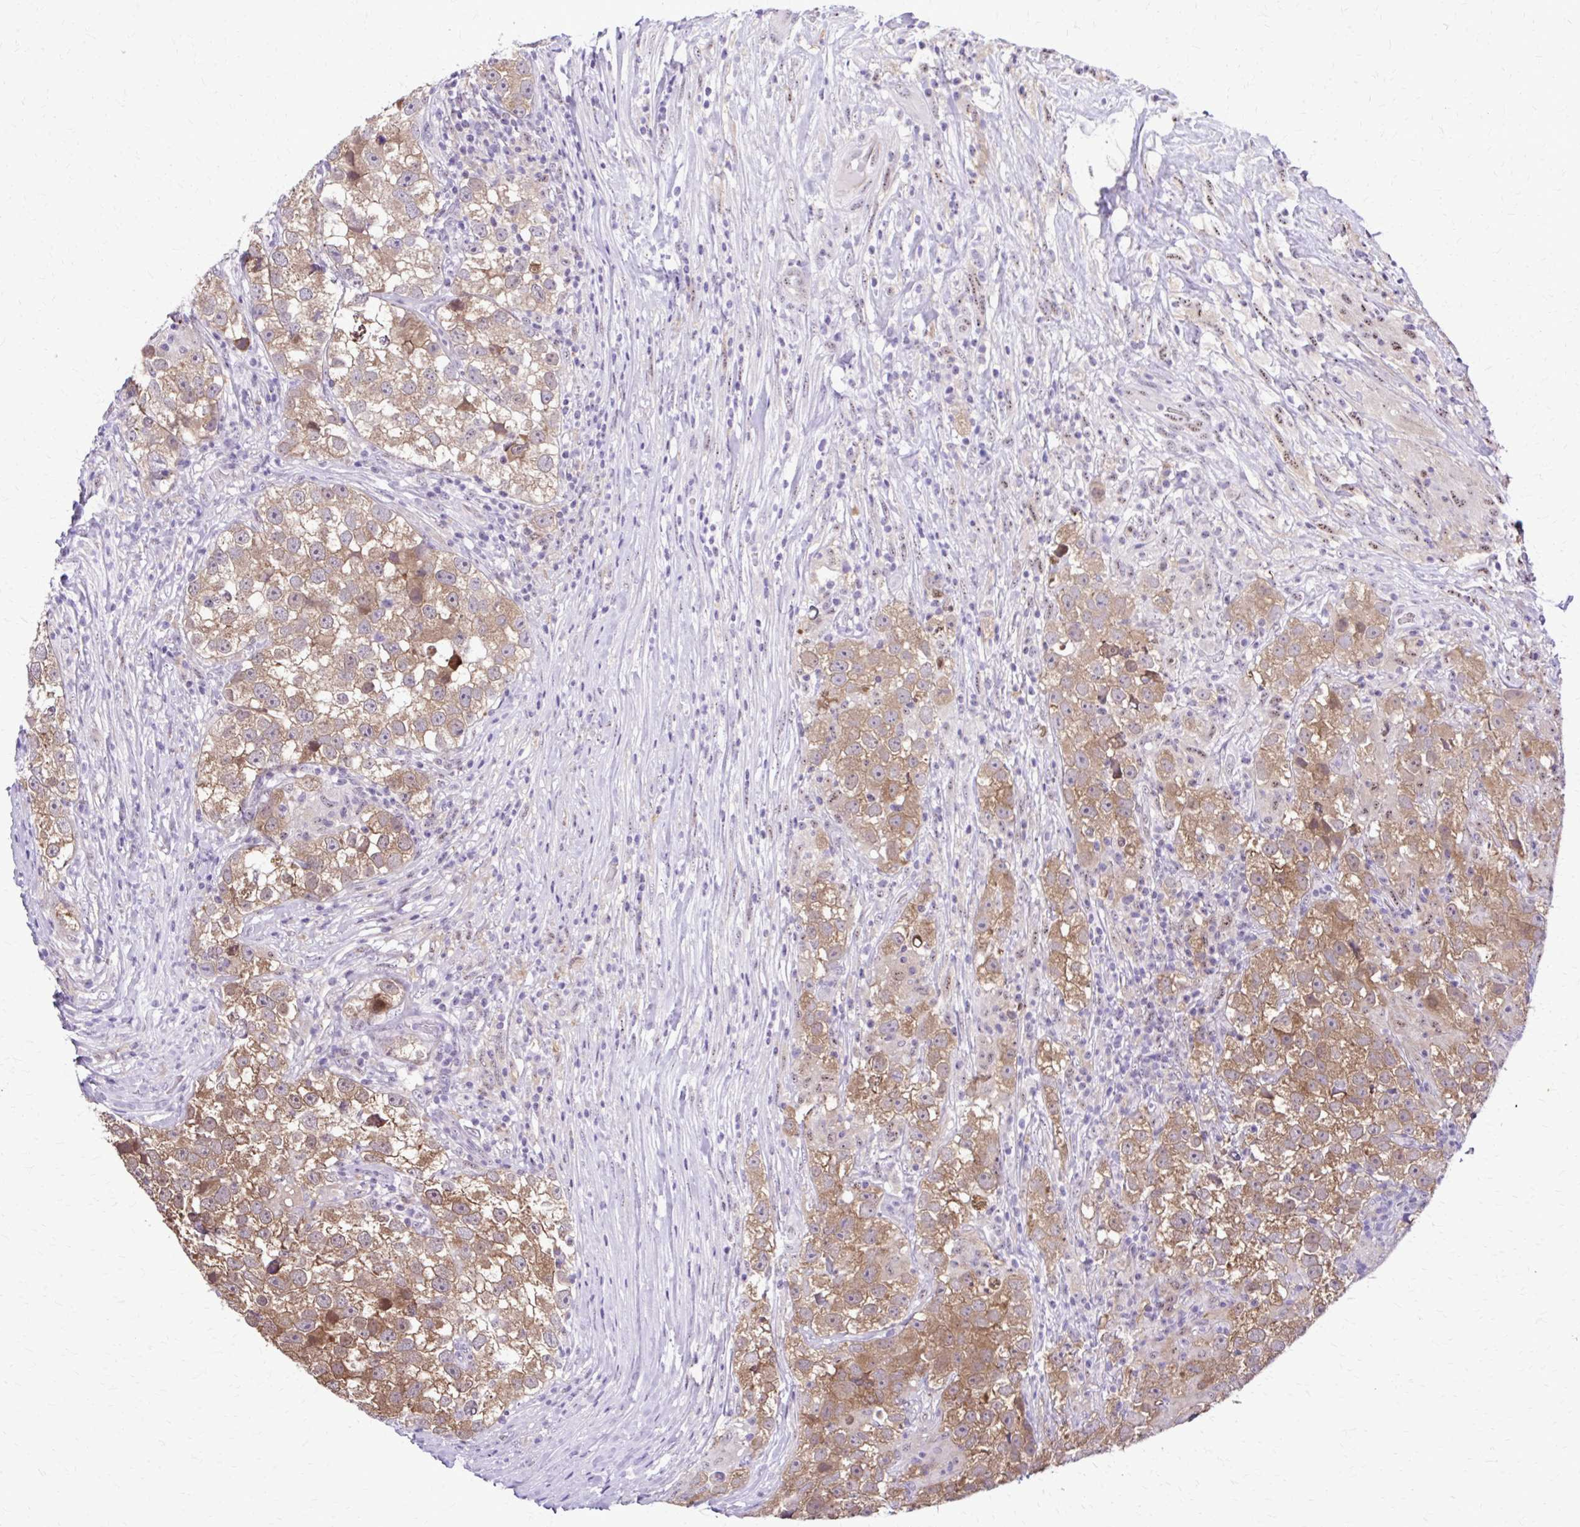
{"staining": {"intensity": "moderate", "quantity": ">75%", "location": "cytoplasmic/membranous"}, "tissue": "testis cancer", "cell_type": "Tumor cells", "image_type": "cancer", "snomed": [{"axis": "morphology", "description": "Seminoma, NOS"}, {"axis": "topography", "description": "Testis"}], "caption": "This is an image of immunohistochemistry (IHC) staining of testis cancer (seminoma), which shows moderate staining in the cytoplasmic/membranous of tumor cells.", "gene": "RASL11B", "patient": {"sex": "male", "age": 46}}